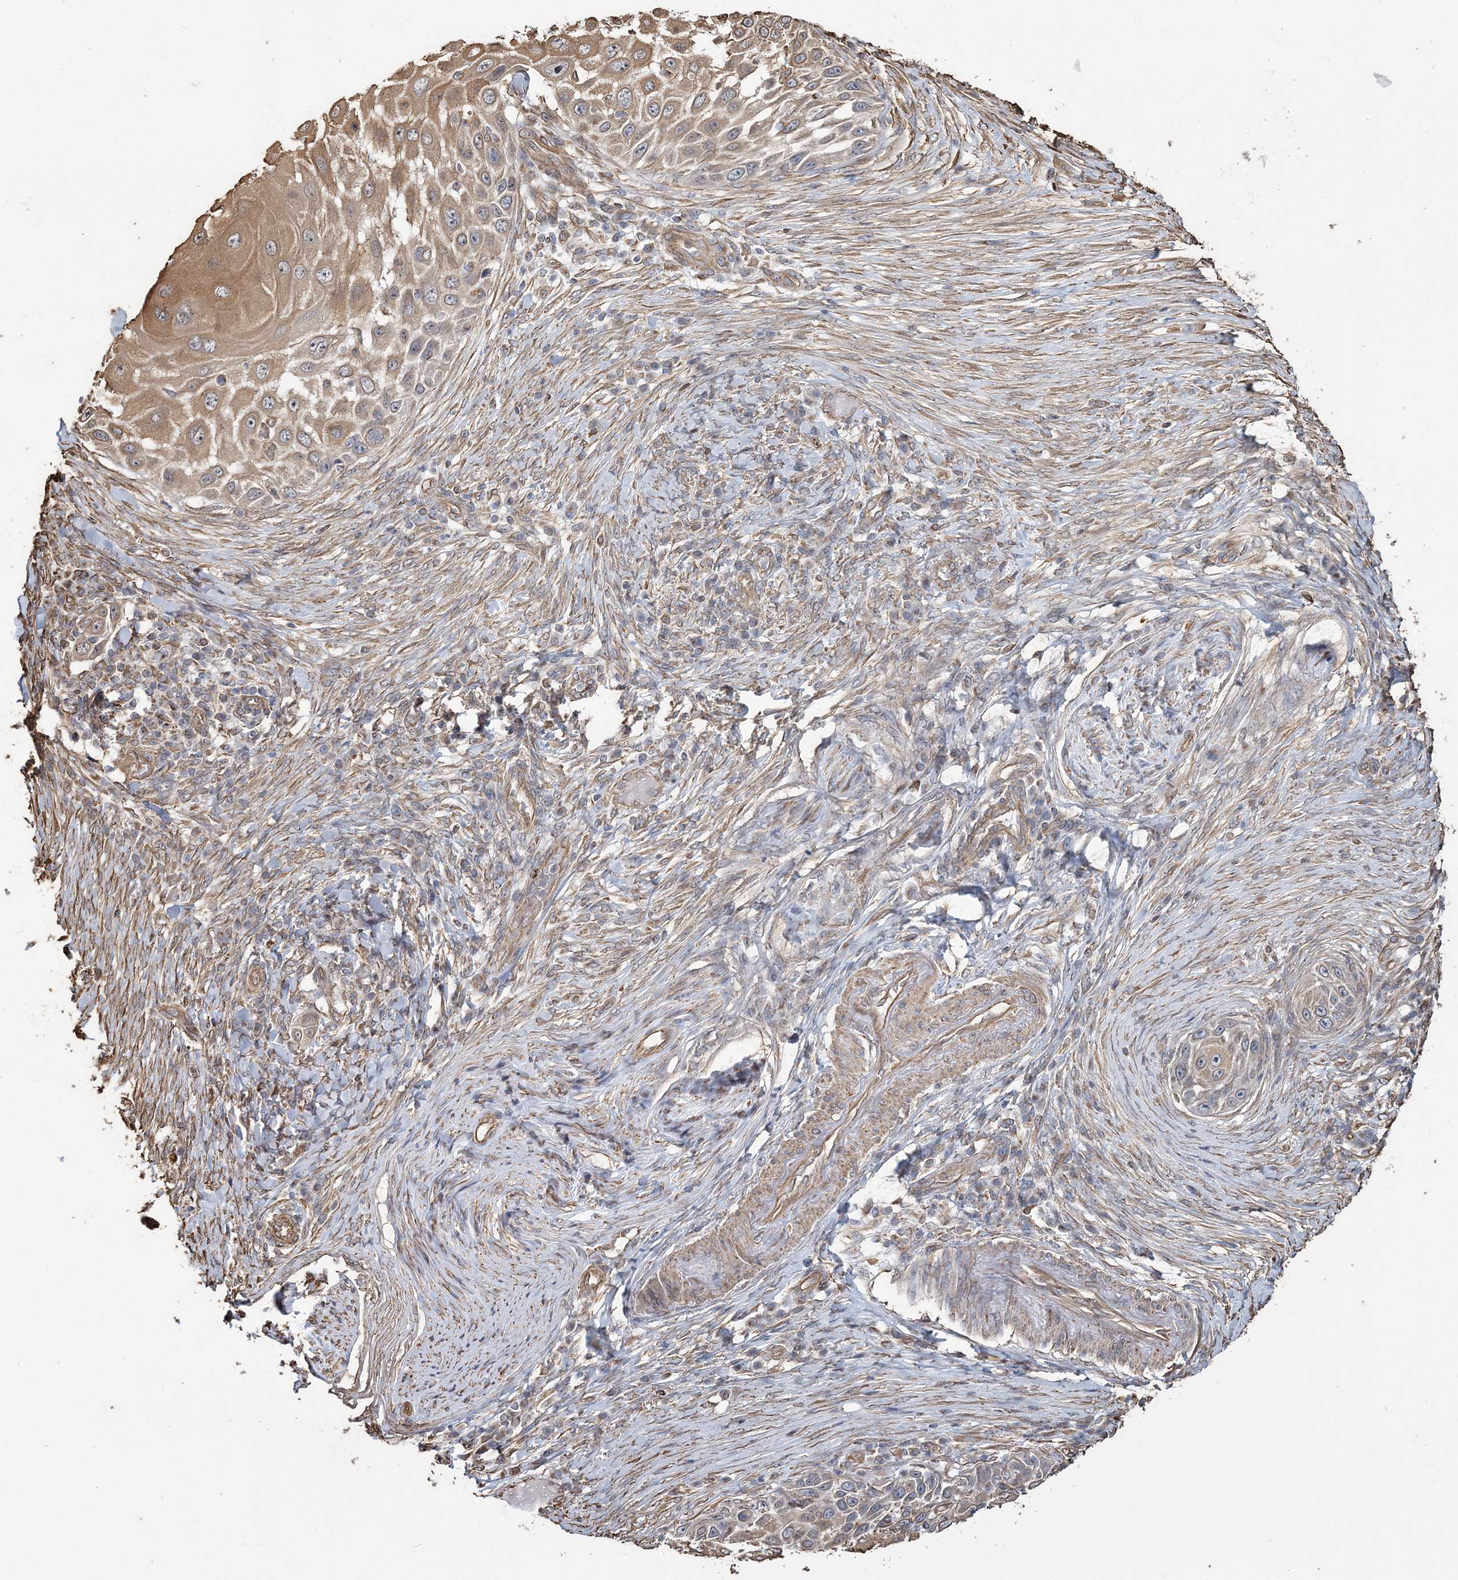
{"staining": {"intensity": "moderate", "quantity": ">75%", "location": "cytoplasmic/membranous"}, "tissue": "skin cancer", "cell_type": "Tumor cells", "image_type": "cancer", "snomed": [{"axis": "morphology", "description": "Squamous cell carcinoma, NOS"}, {"axis": "topography", "description": "Skin"}], "caption": "Immunohistochemistry image of human squamous cell carcinoma (skin) stained for a protein (brown), which displays medium levels of moderate cytoplasmic/membranous positivity in approximately >75% of tumor cells.", "gene": "ATP11B", "patient": {"sex": "female", "age": 44}}